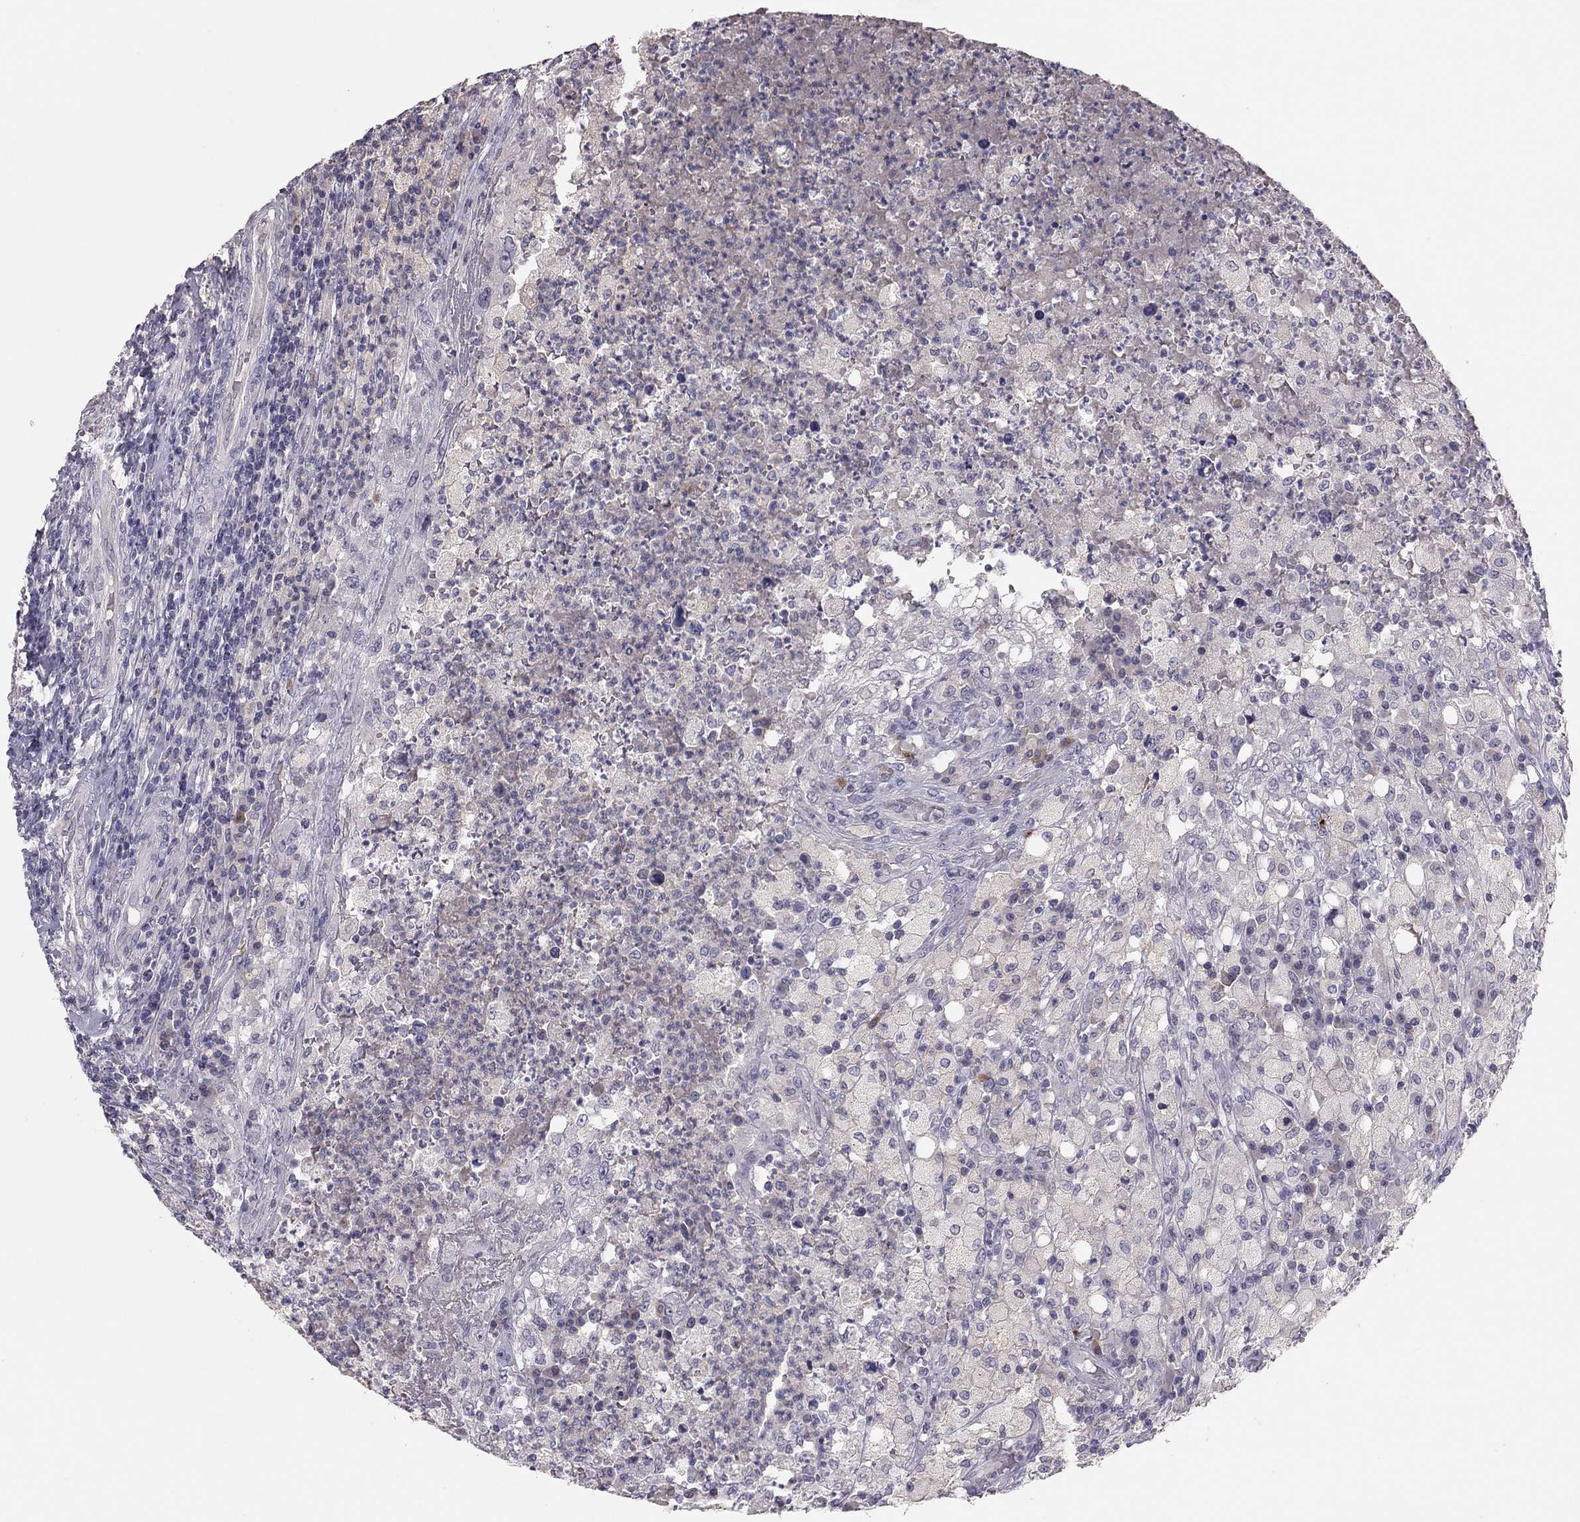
{"staining": {"intensity": "negative", "quantity": "none", "location": "none"}, "tissue": "testis cancer", "cell_type": "Tumor cells", "image_type": "cancer", "snomed": [{"axis": "morphology", "description": "Necrosis, NOS"}, {"axis": "morphology", "description": "Carcinoma, Embryonal, NOS"}, {"axis": "topography", "description": "Testis"}], "caption": "This is a photomicrograph of immunohistochemistry (IHC) staining of embryonal carcinoma (testis), which shows no expression in tumor cells. (Brightfield microscopy of DAB immunohistochemistry (IHC) at high magnification).", "gene": "ADORA2A", "patient": {"sex": "male", "age": 19}}